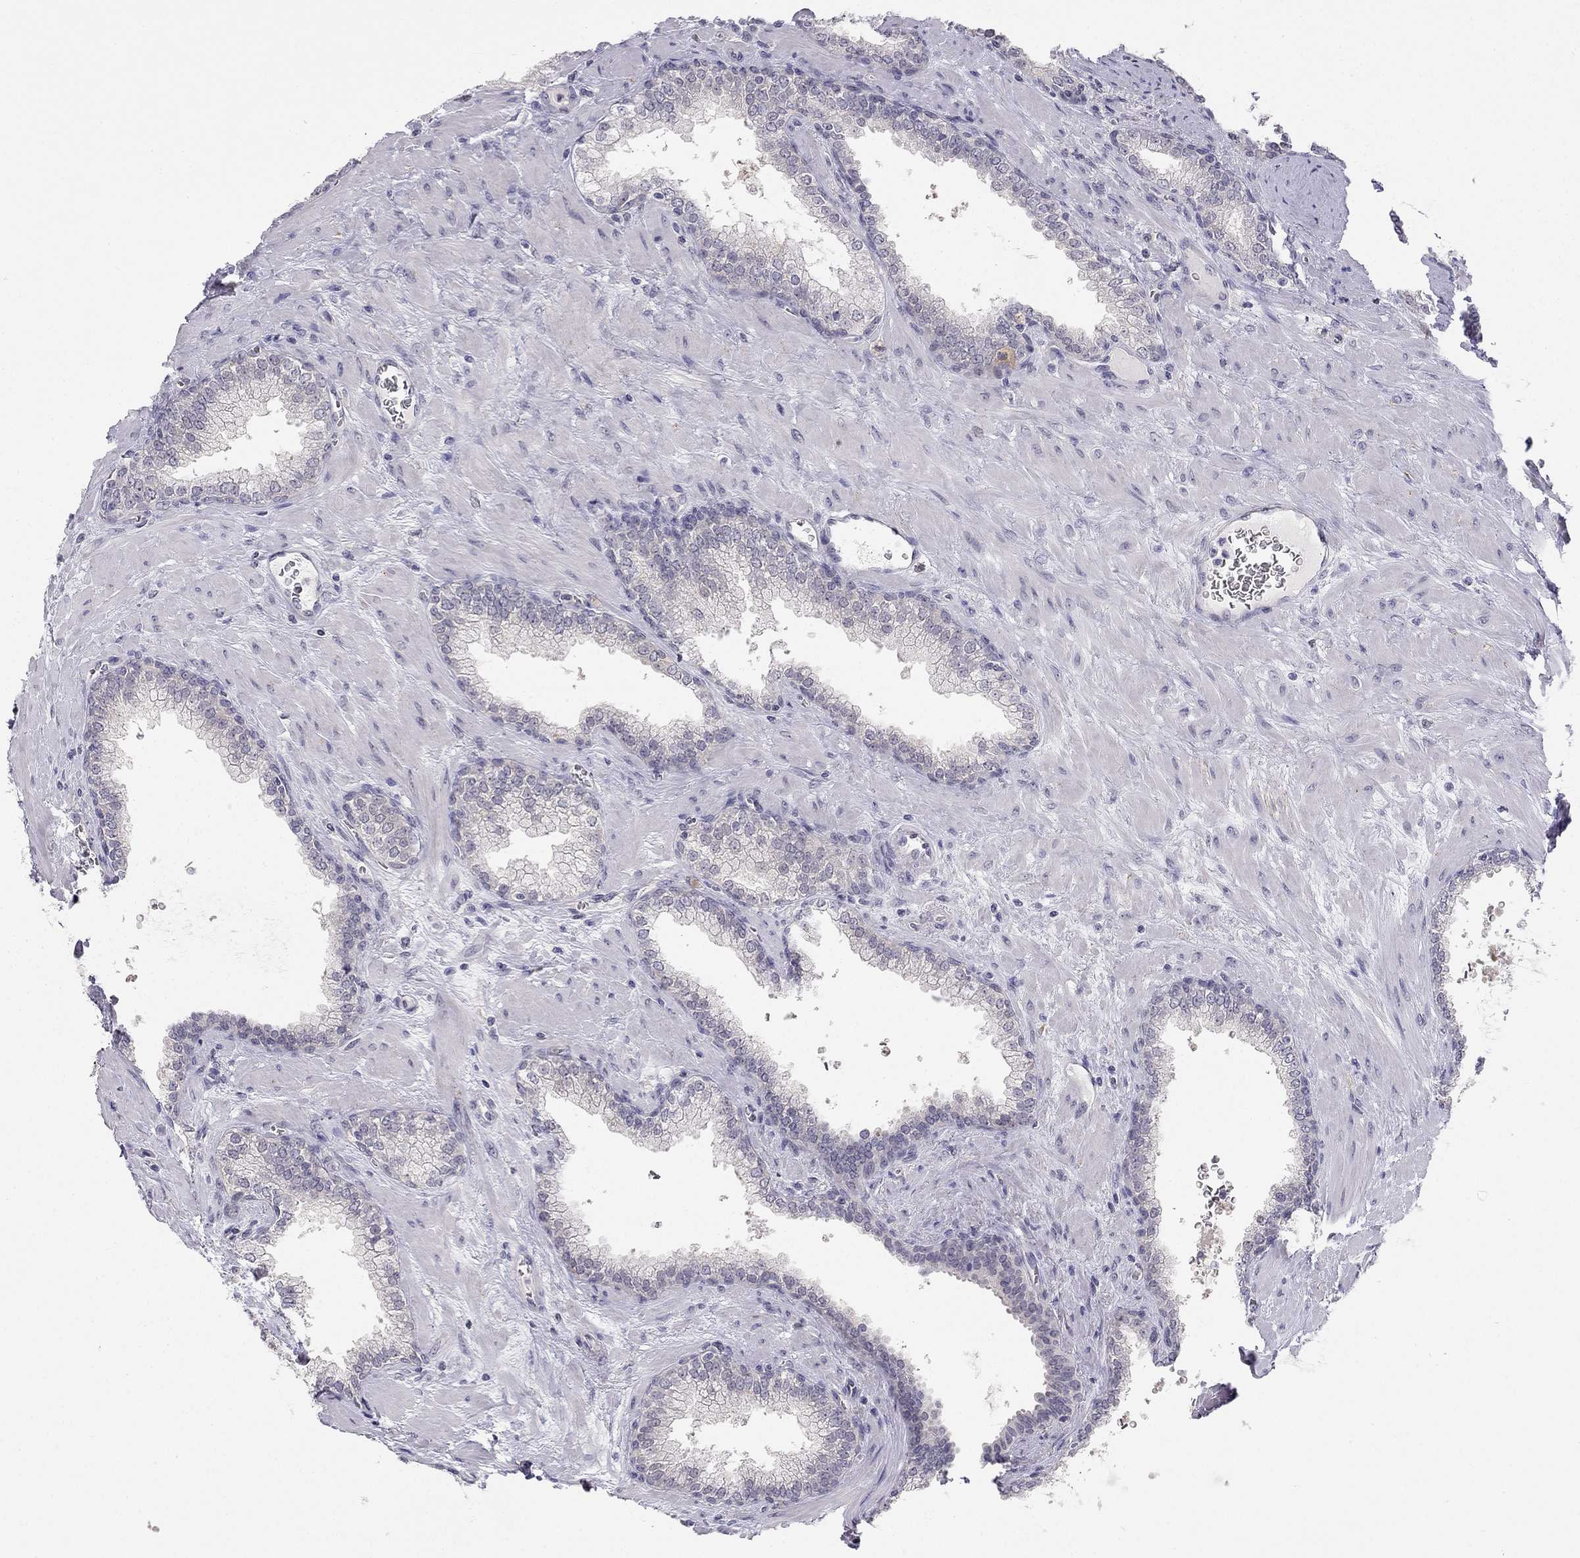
{"staining": {"intensity": "negative", "quantity": "none", "location": "none"}, "tissue": "prostate cancer", "cell_type": "Tumor cells", "image_type": "cancer", "snomed": [{"axis": "morphology", "description": "Adenocarcinoma, NOS"}, {"axis": "topography", "description": "Prostate"}], "caption": "This is a micrograph of IHC staining of prostate cancer (adenocarcinoma), which shows no expression in tumor cells.", "gene": "C16orf89", "patient": {"sex": "male", "age": 67}}